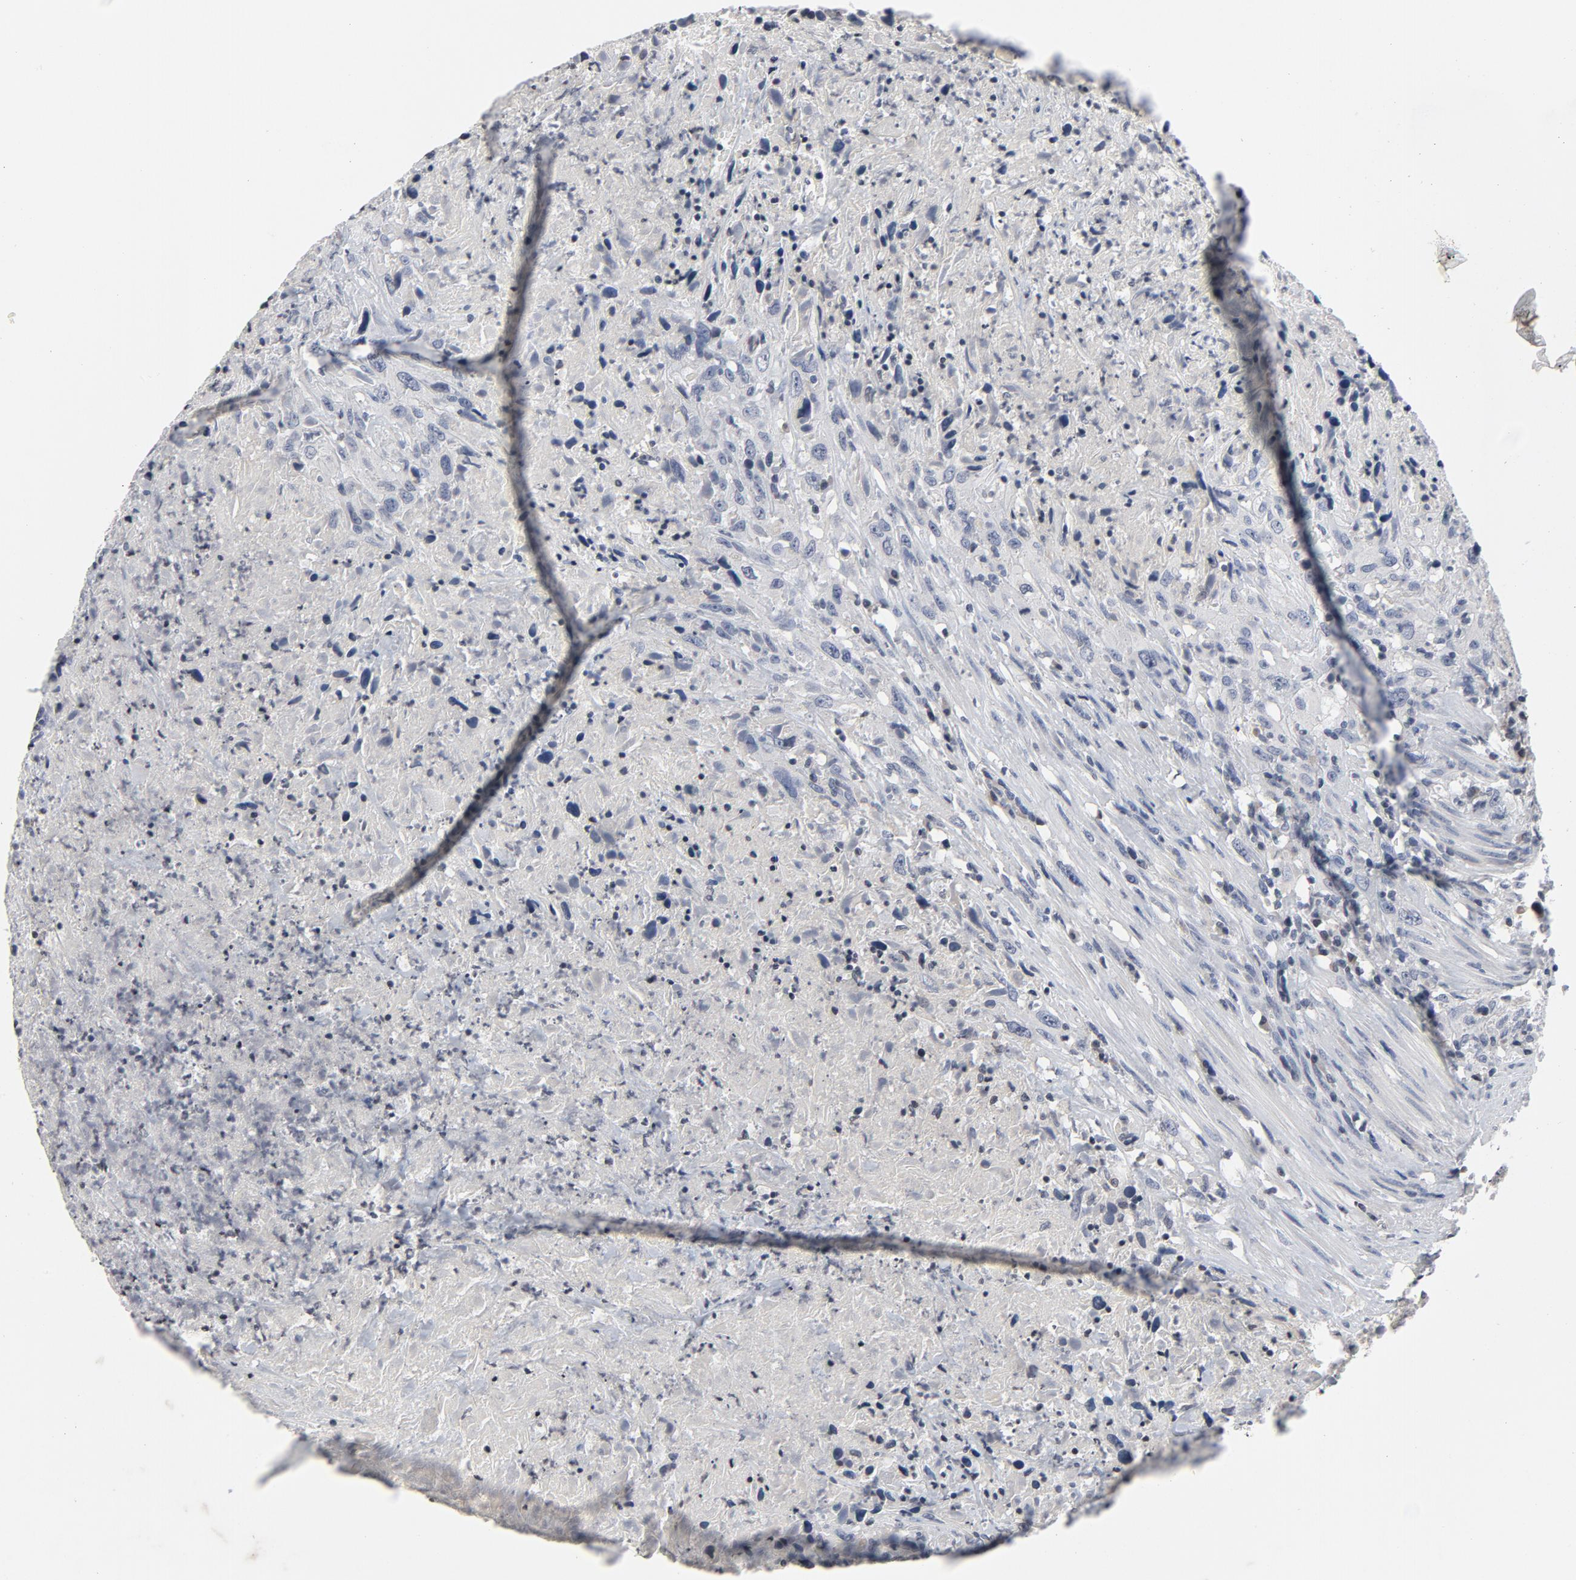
{"staining": {"intensity": "negative", "quantity": "none", "location": "none"}, "tissue": "urothelial cancer", "cell_type": "Tumor cells", "image_type": "cancer", "snomed": [{"axis": "morphology", "description": "Urothelial carcinoma, High grade"}, {"axis": "topography", "description": "Urinary bladder"}], "caption": "This is a image of immunohistochemistry staining of high-grade urothelial carcinoma, which shows no positivity in tumor cells.", "gene": "TCL1A", "patient": {"sex": "male", "age": 61}}